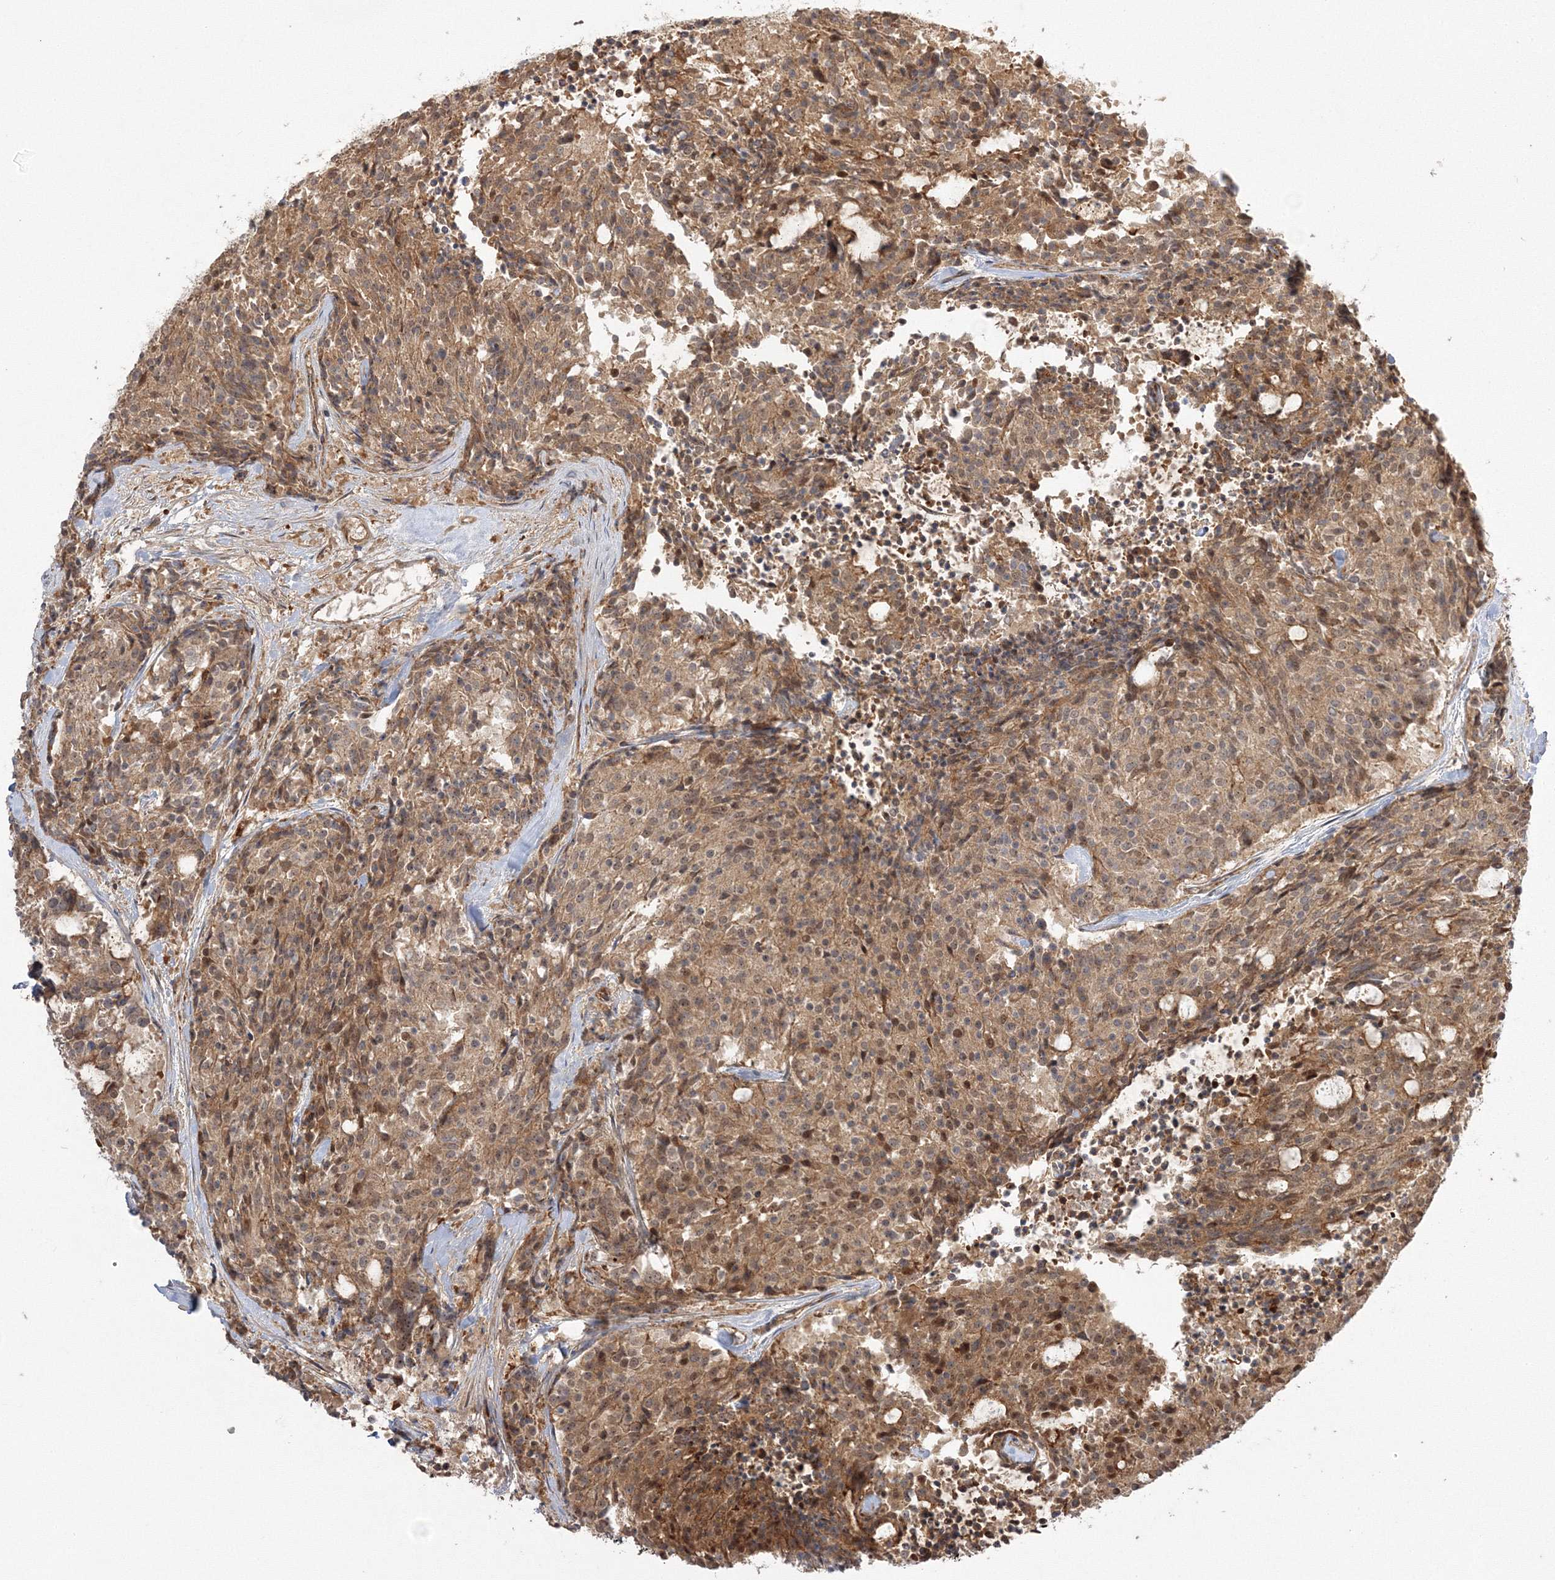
{"staining": {"intensity": "moderate", "quantity": ">75%", "location": "cytoplasmic/membranous,nuclear"}, "tissue": "carcinoid", "cell_type": "Tumor cells", "image_type": "cancer", "snomed": [{"axis": "morphology", "description": "Carcinoid, malignant, NOS"}, {"axis": "topography", "description": "Pancreas"}], "caption": "A high-resolution micrograph shows IHC staining of carcinoid, which exhibits moderate cytoplasmic/membranous and nuclear staining in approximately >75% of tumor cells.", "gene": "NPM3", "patient": {"sex": "female", "age": 54}}